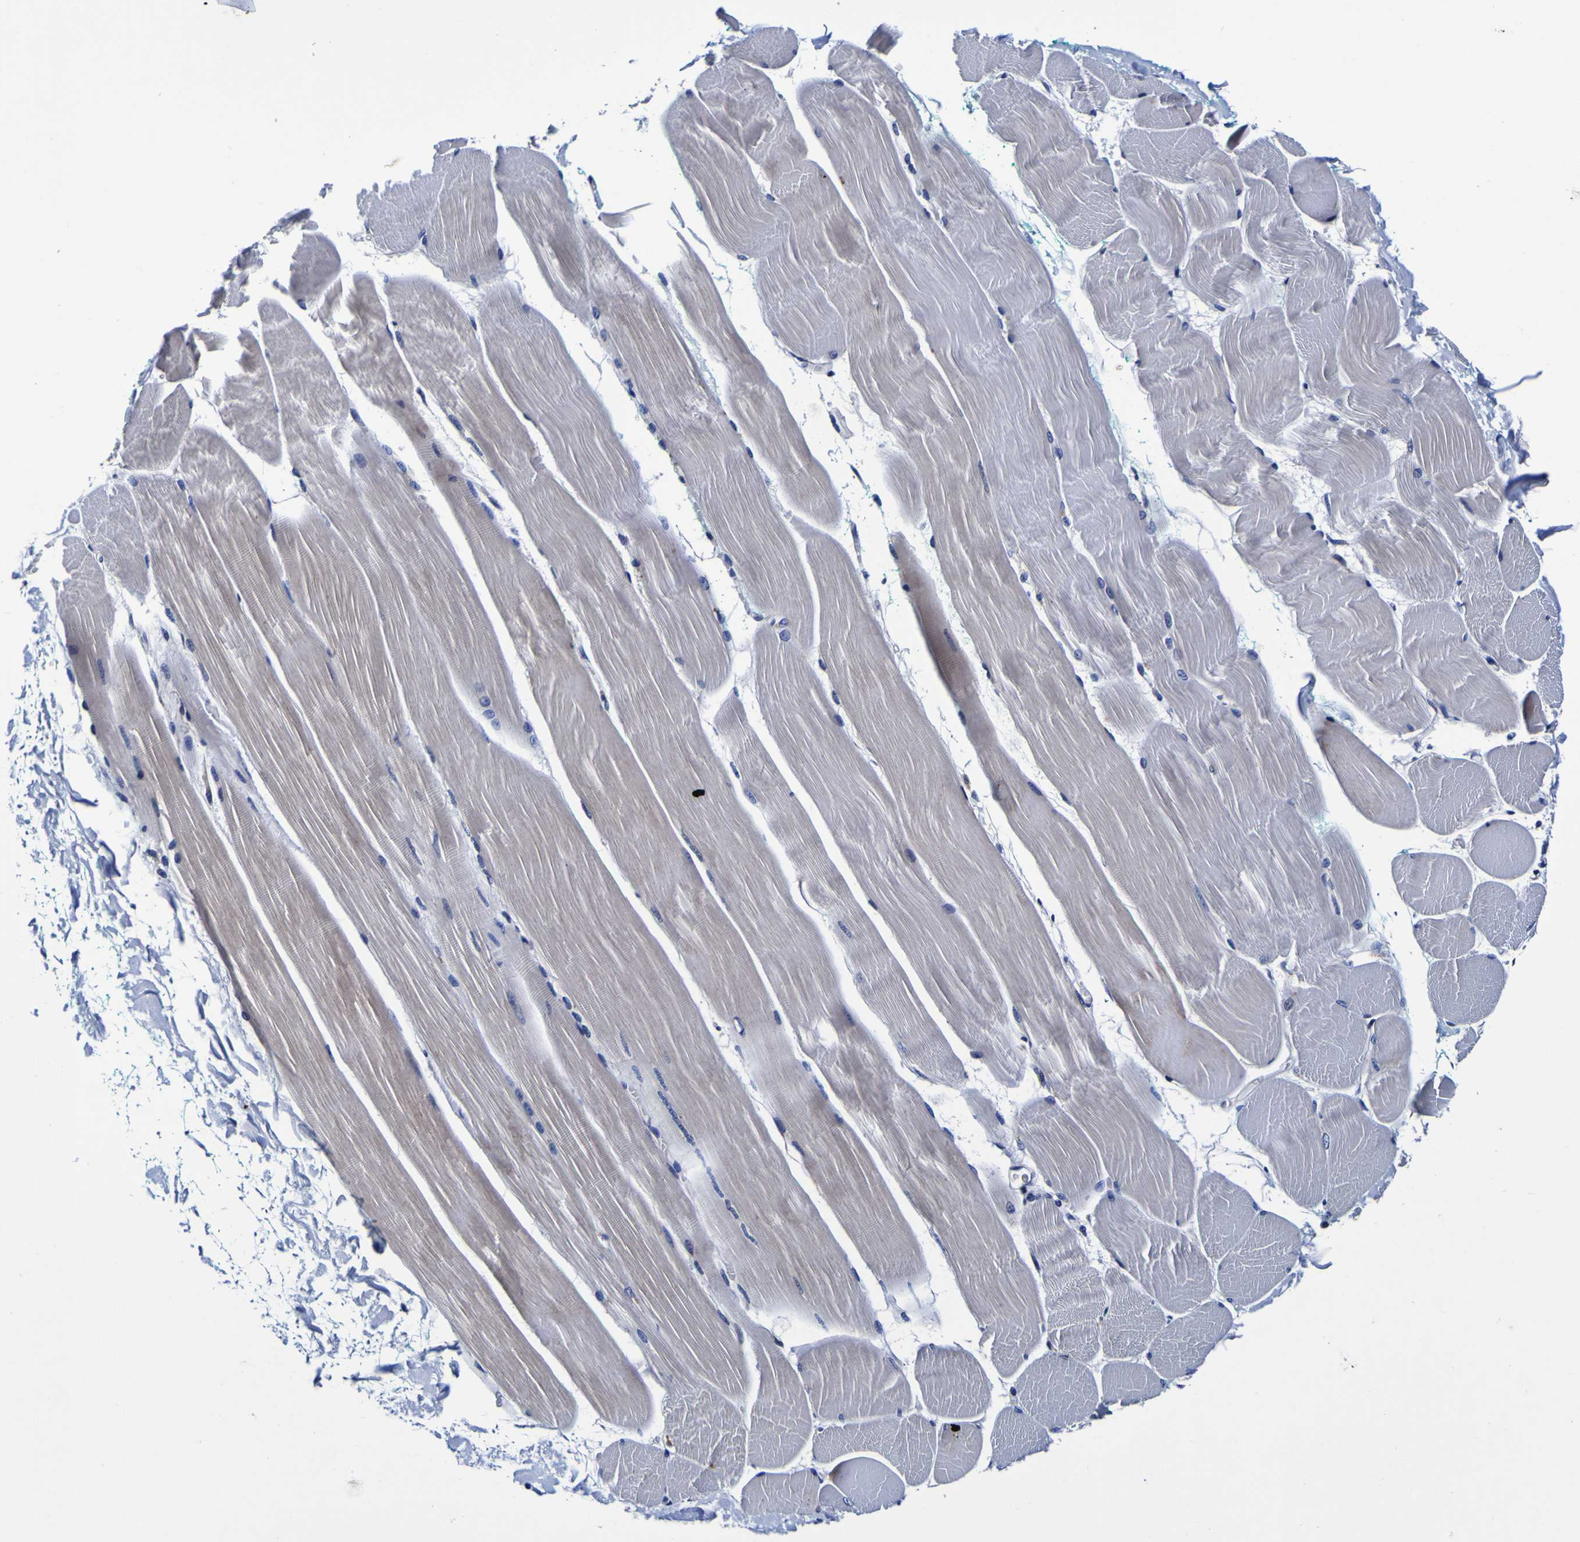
{"staining": {"intensity": "weak", "quantity": "<25%", "location": "cytoplasmic/membranous"}, "tissue": "skeletal muscle", "cell_type": "Myocytes", "image_type": "normal", "snomed": [{"axis": "morphology", "description": "Normal tissue, NOS"}, {"axis": "morphology", "description": "Squamous cell carcinoma, NOS"}, {"axis": "topography", "description": "Skeletal muscle"}], "caption": "This is an immunohistochemistry (IHC) photomicrograph of unremarkable human skeletal muscle. There is no positivity in myocytes.", "gene": "PDLIM4", "patient": {"sex": "male", "age": 51}}